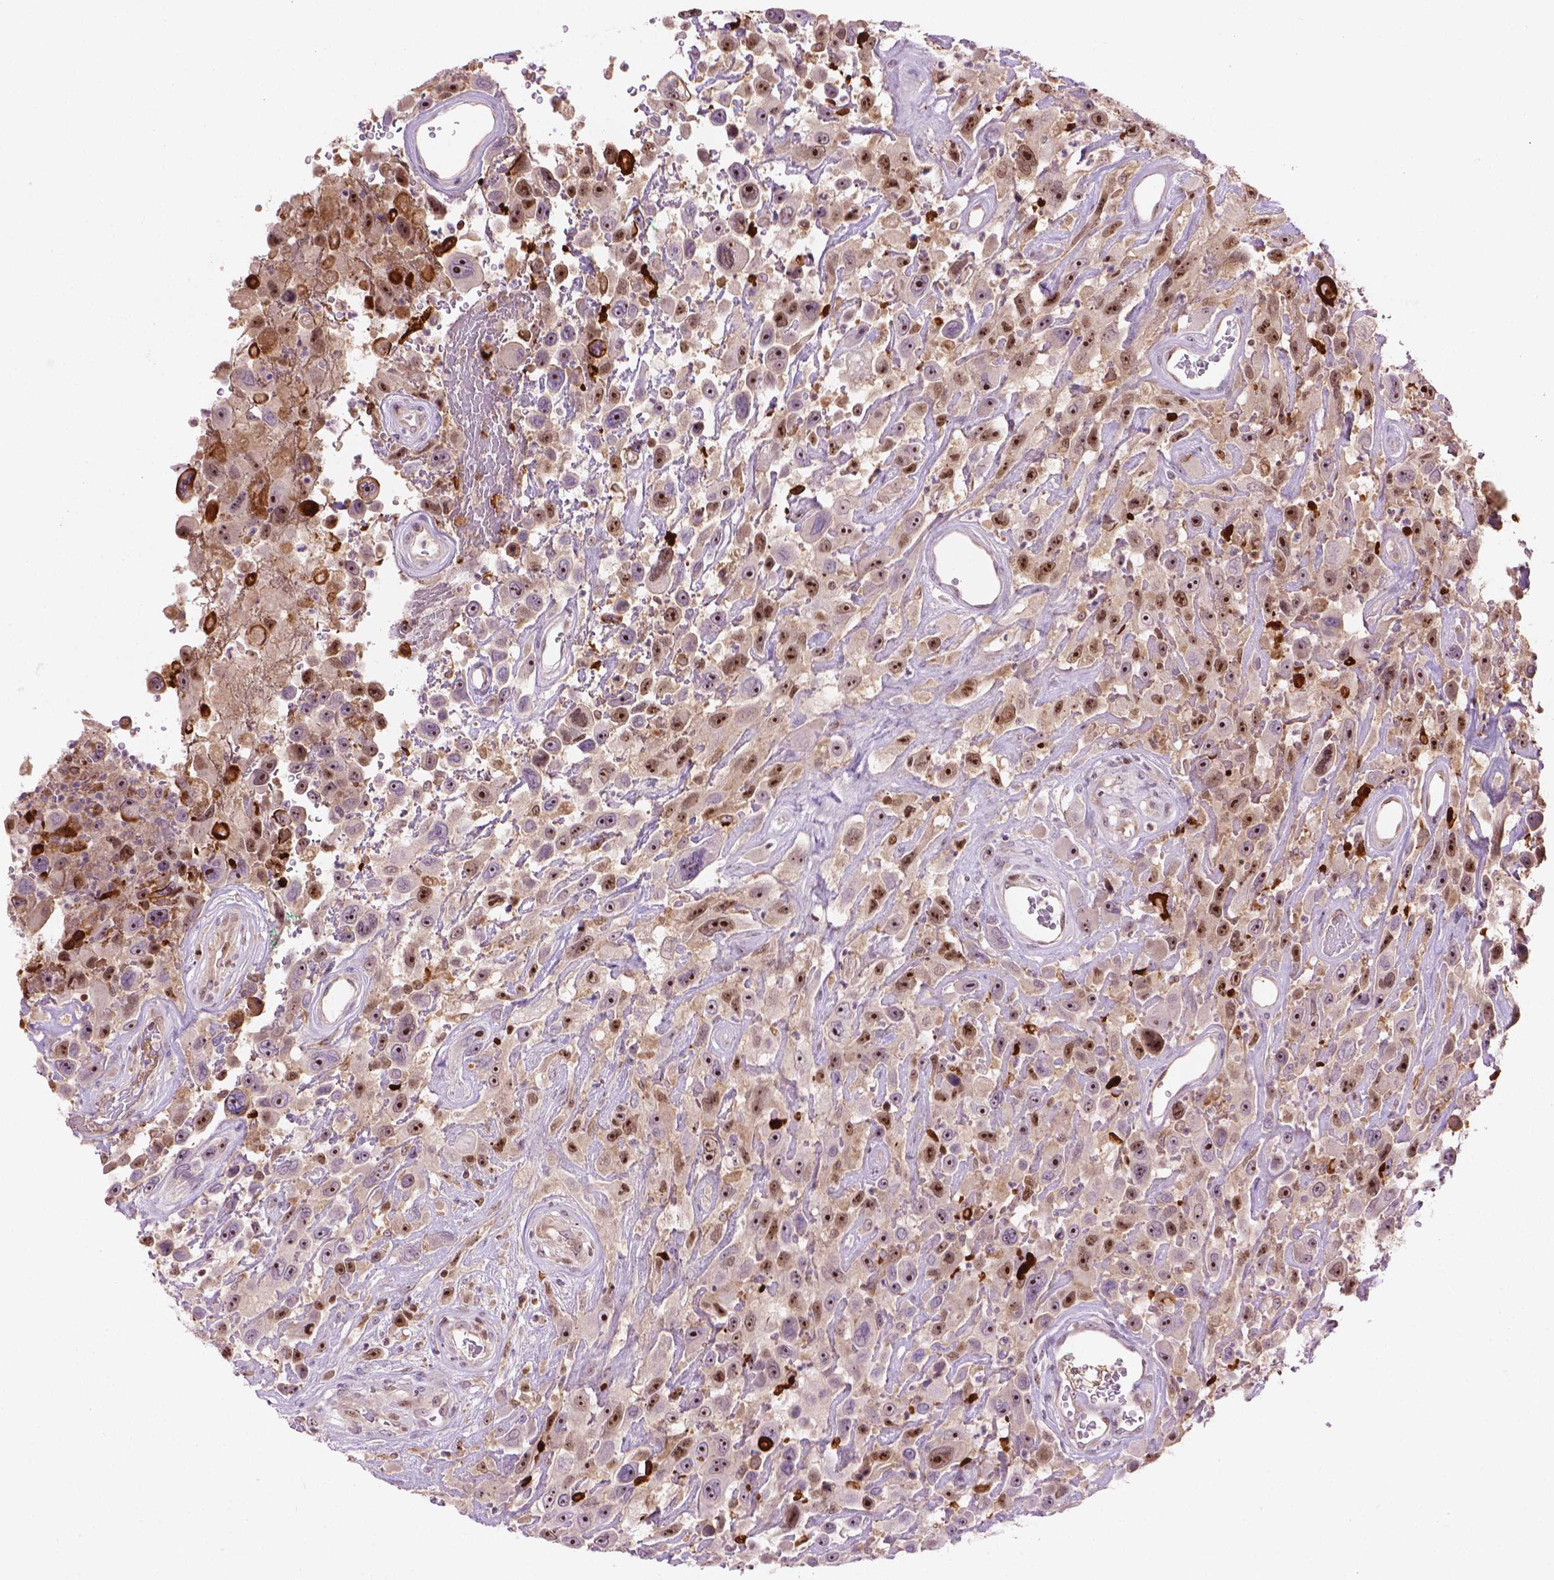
{"staining": {"intensity": "moderate", "quantity": ">75%", "location": "nuclear"}, "tissue": "urothelial cancer", "cell_type": "Tumor cells", "image_type": "cancer", "snomed": [{"axis": "morphology", "description": "Urothelial carcinoma, High grade"}, {"axis": "topography", "description": "Urinary bladder"}], "caption": "DAB (3,3'-diaminobenzidine) immunohistochemical staining of human high-grade urothelial carcinoma exhibits moderate nuclear protein expression in approximately >75% of tumor cells.", "gene": "SMC2", "patient": {"sex": "male", "age": 53}}